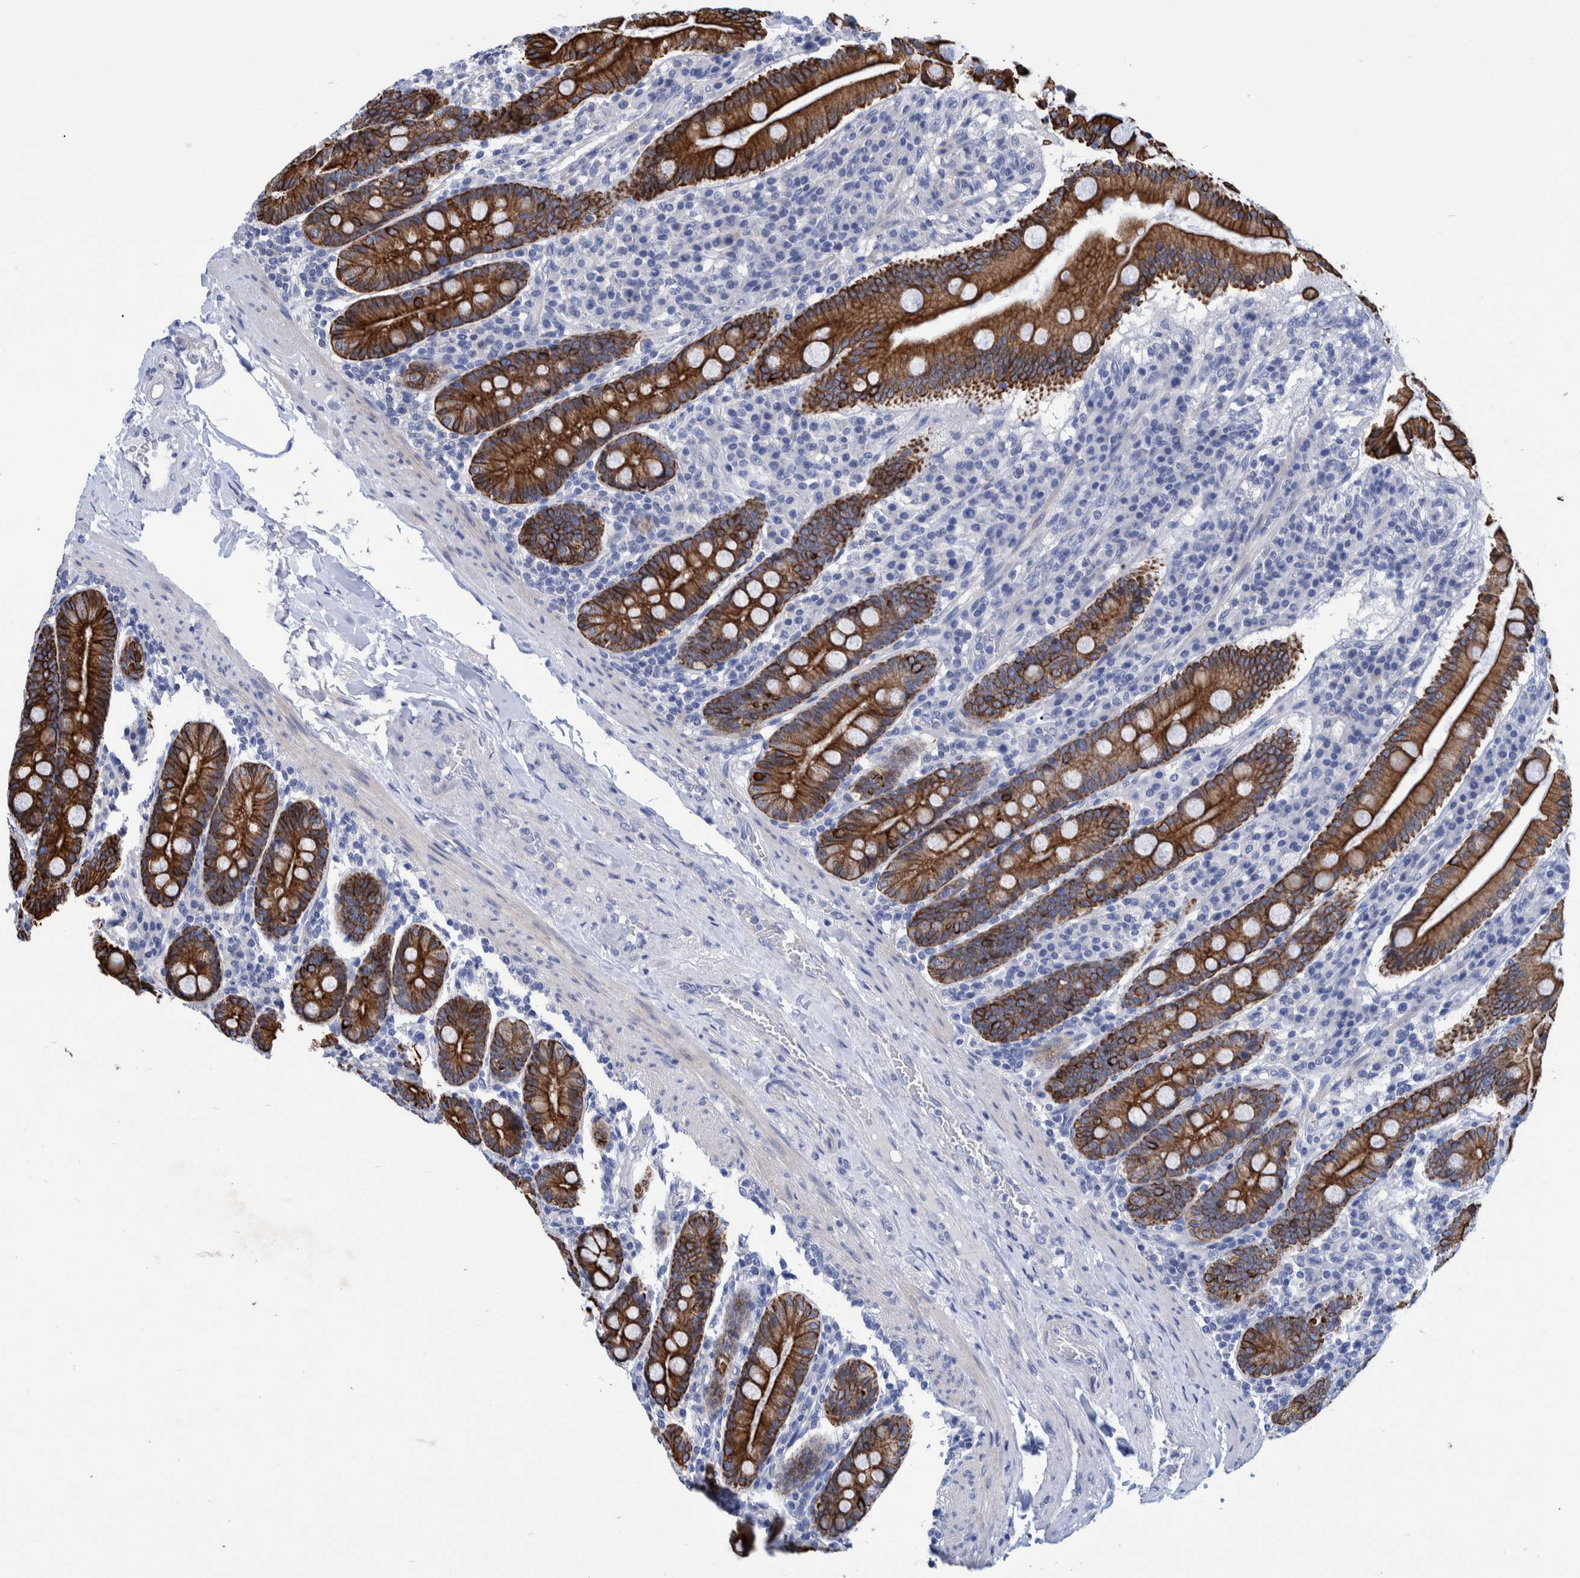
{"staining": {"intensity": "strong", "quantity": ">75%", "location": "cytoplasmic/membranous"}, "tissue": "duodenum", "cell_type": "Glandular cells", "image_type": "normal", "snomed": [{"axis": "morphology", "description": "Normal tissue, NOS"}, {"axis": "topography", "description": "Duodenum"}], "caption": "Human duodenum stained with a brown dye shows strong cytoplasmic/membranous positive staining in approximately >75% of glandular cells.", "gene": "MKS1", "patient": {"sex": "male", "age": 50}}